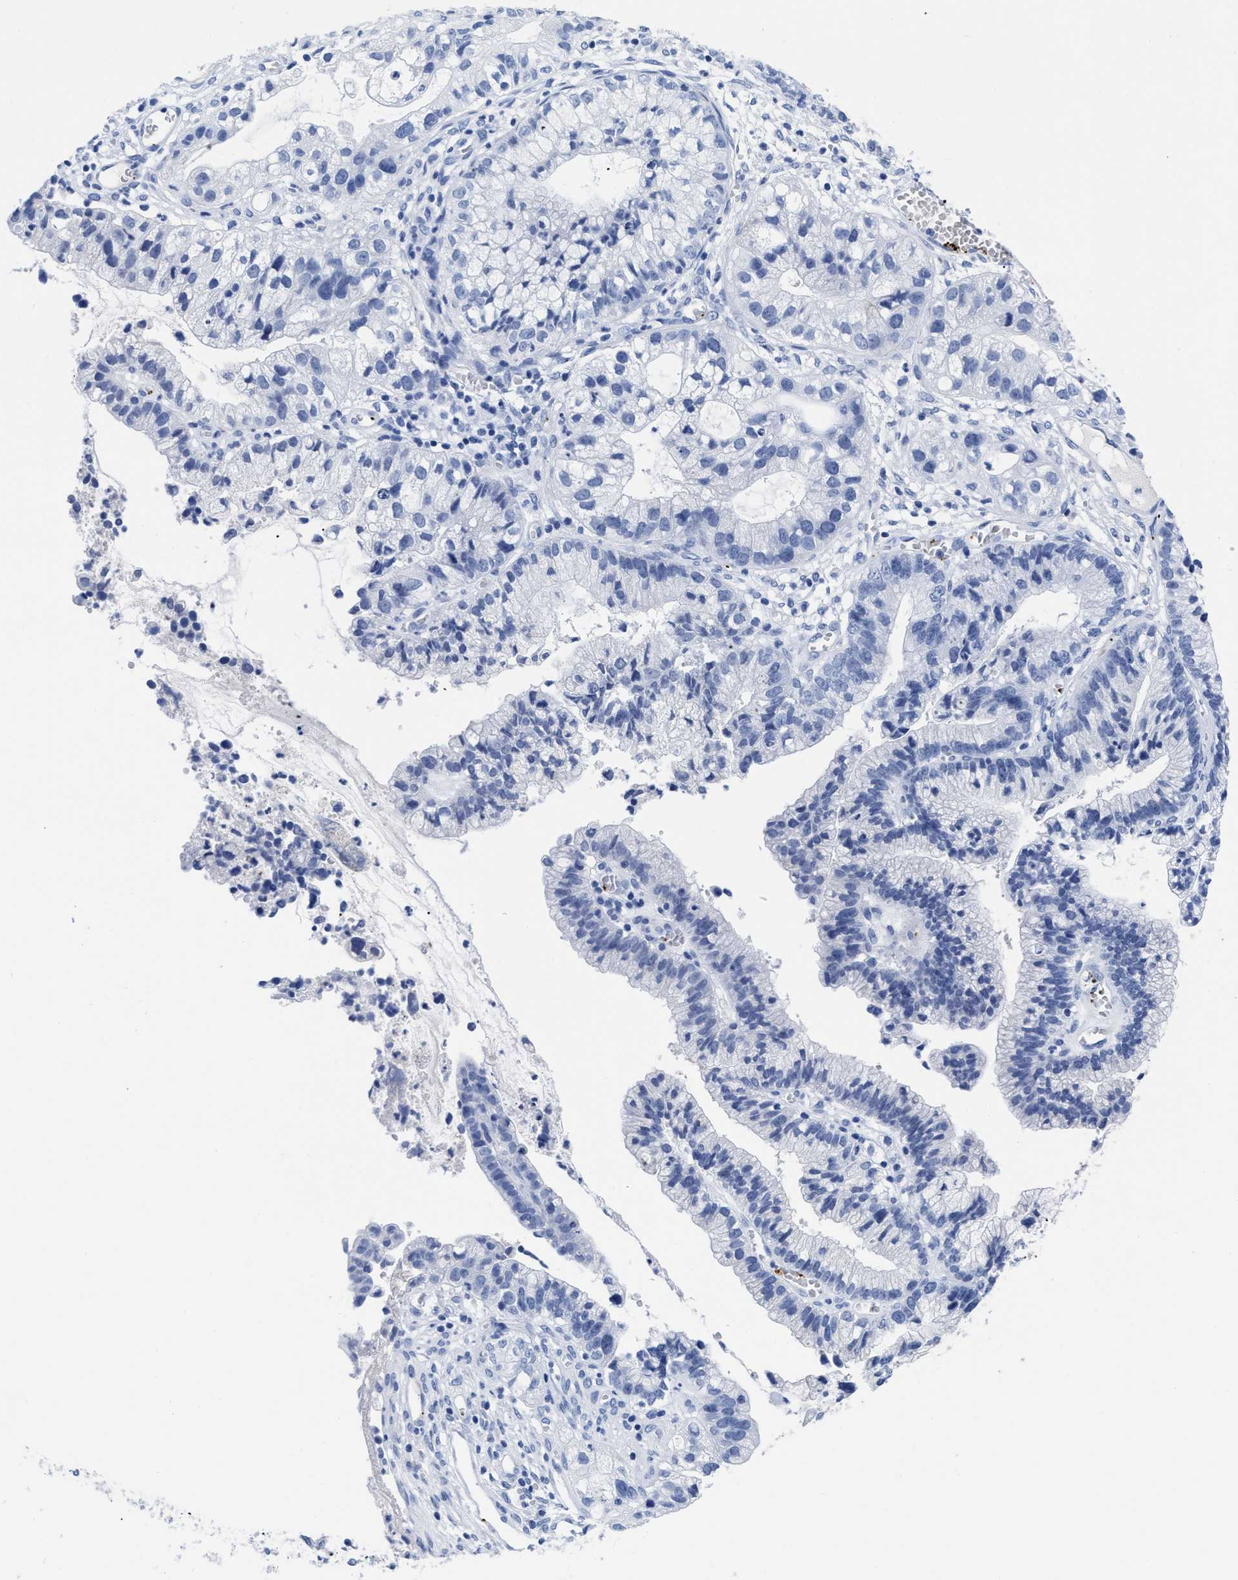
{"staining": {"intensity": "negative", "quantity": "none", "location": "none"}, "tissue": "cervical cancer", "cell_type": "Tumor cells", "image_type": "cancer", "snomed": [{"axis": "morphology", "description": "Adenocarcinoma, NOS"}, {"axis": "topography", "description": "Cervix"}], "caption": "DAB (3,3'-diaminobenzidine) immunohistochemical staining of human cervical cancer shows no significant positivity in tumor cells.", "gene": "TREML1", "patient": {"sex": "female", "age": 44}}